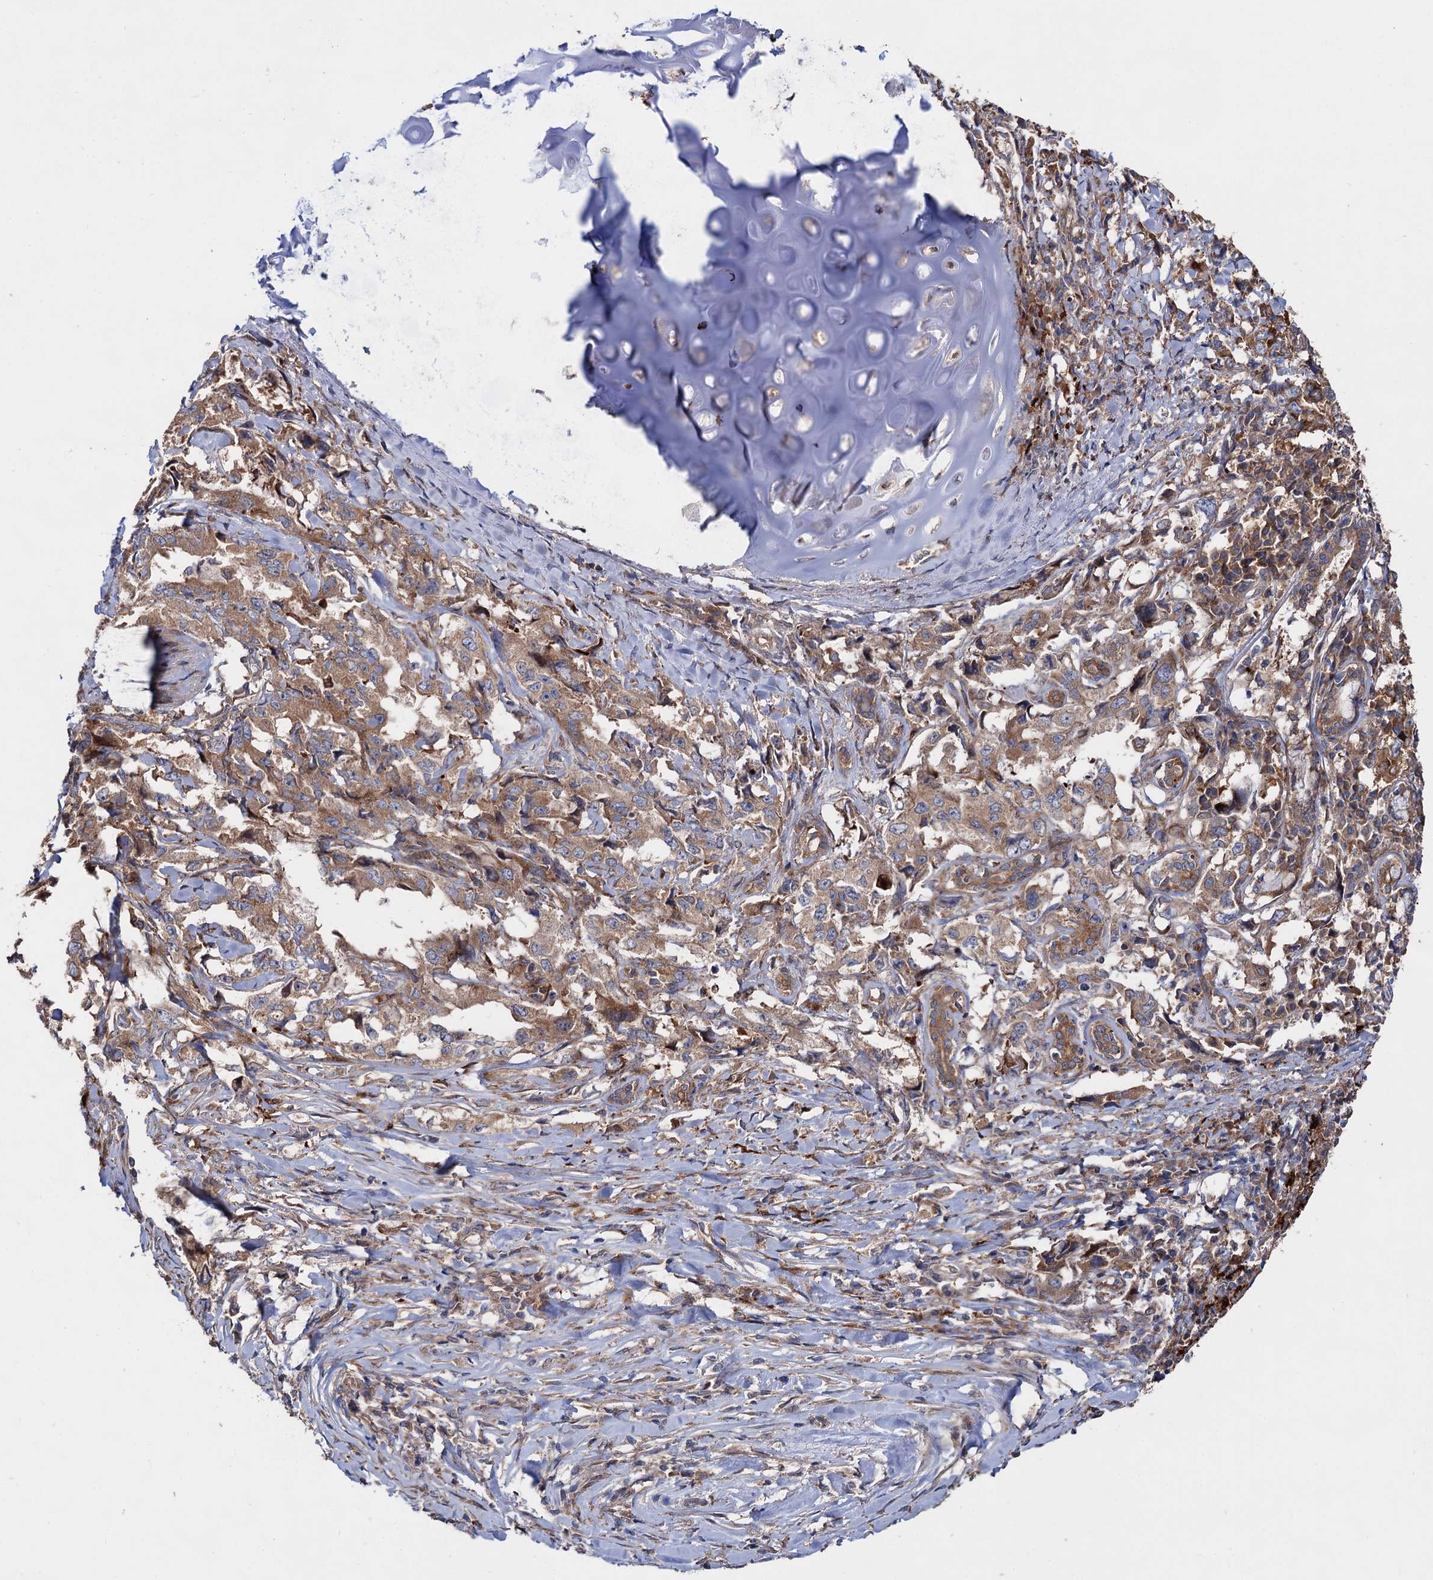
{"staining": {"intensity": "moderate", "quantity": ">75%", "location": "cytoplasmic/membranous"}, "tissue": "lung cancer", "cell_type": "Tumor cells", "image_type": "cancer", "snomed": [{"axis": "morphology", "description": "Adenocarcinoma, NOS"}, {"axis": "topography", "description": "Lung"}], "caption": "A high-resolution image shows immunohistochemistry (IHC) staining of lung cancer, which shows moderate cytoplasmic/membranous staining in approximately >75% of tumor cells. Immunohistochemistry stains the protein in brown and the nuclei are stained blue.", "gene": "NAA25", "patient": {"sex": "female", "age": 51}}